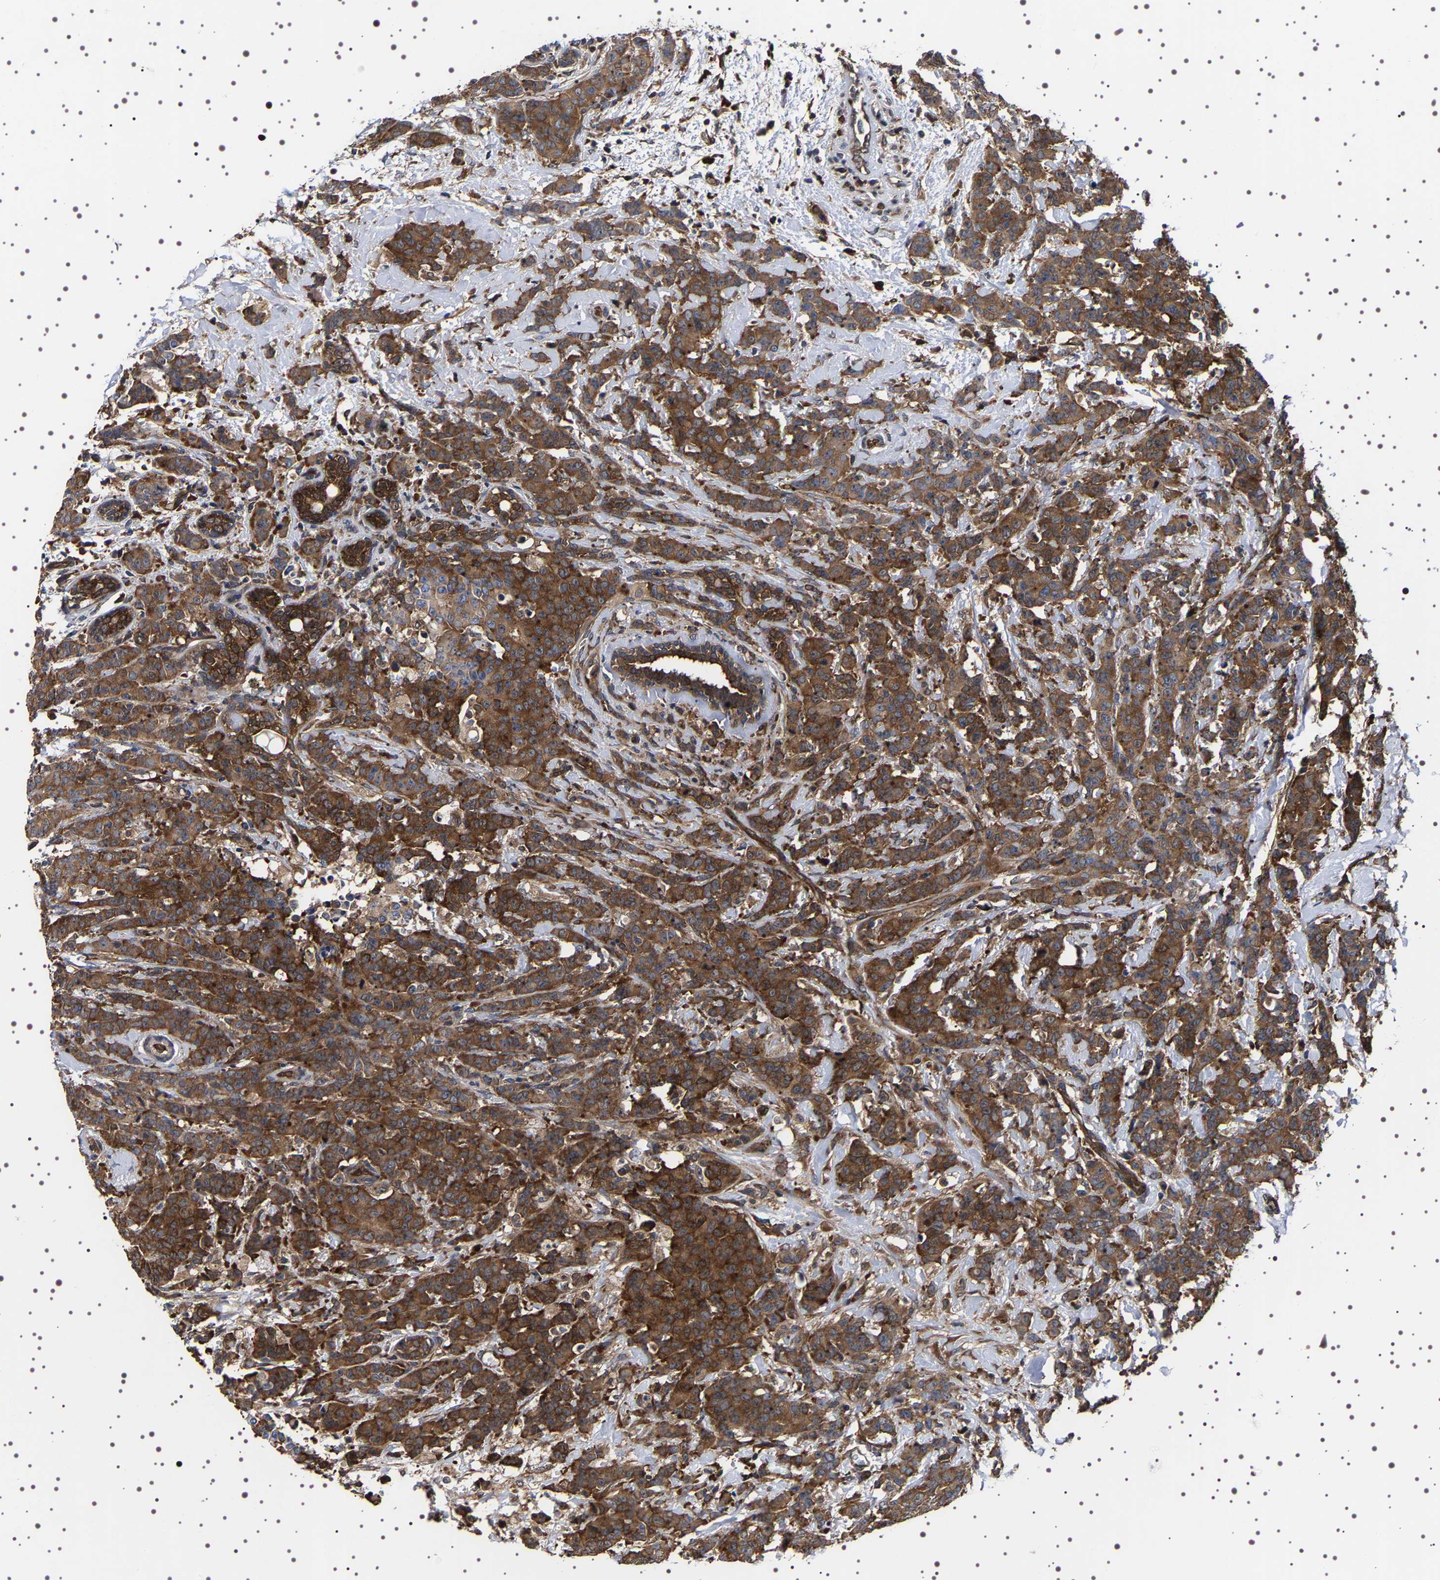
{"staining": {"intensity": "strong", "quantity": ">75%", "location": "cytoplasmic/membranous"}, "tissue": "breast cancer", "cell_type": "Tumor cells", "image_type": "cancer", "snomed": [{"axis": "morphology", "description": "Normal tissue, NOS"}, {"axis": "morphology", "description": "Duct carcinoma"}, {"axis": "topography", "description": "Breast"}], "caption": "DAB immunohistochemical staining of human invasive ductal carcinoma (breast) reveals strong cytoplasmic/membranous protein staining in approximately >75% of tumor cells.", "gene": "DARS1", "patient": {"sex": "female", "age": 40}}